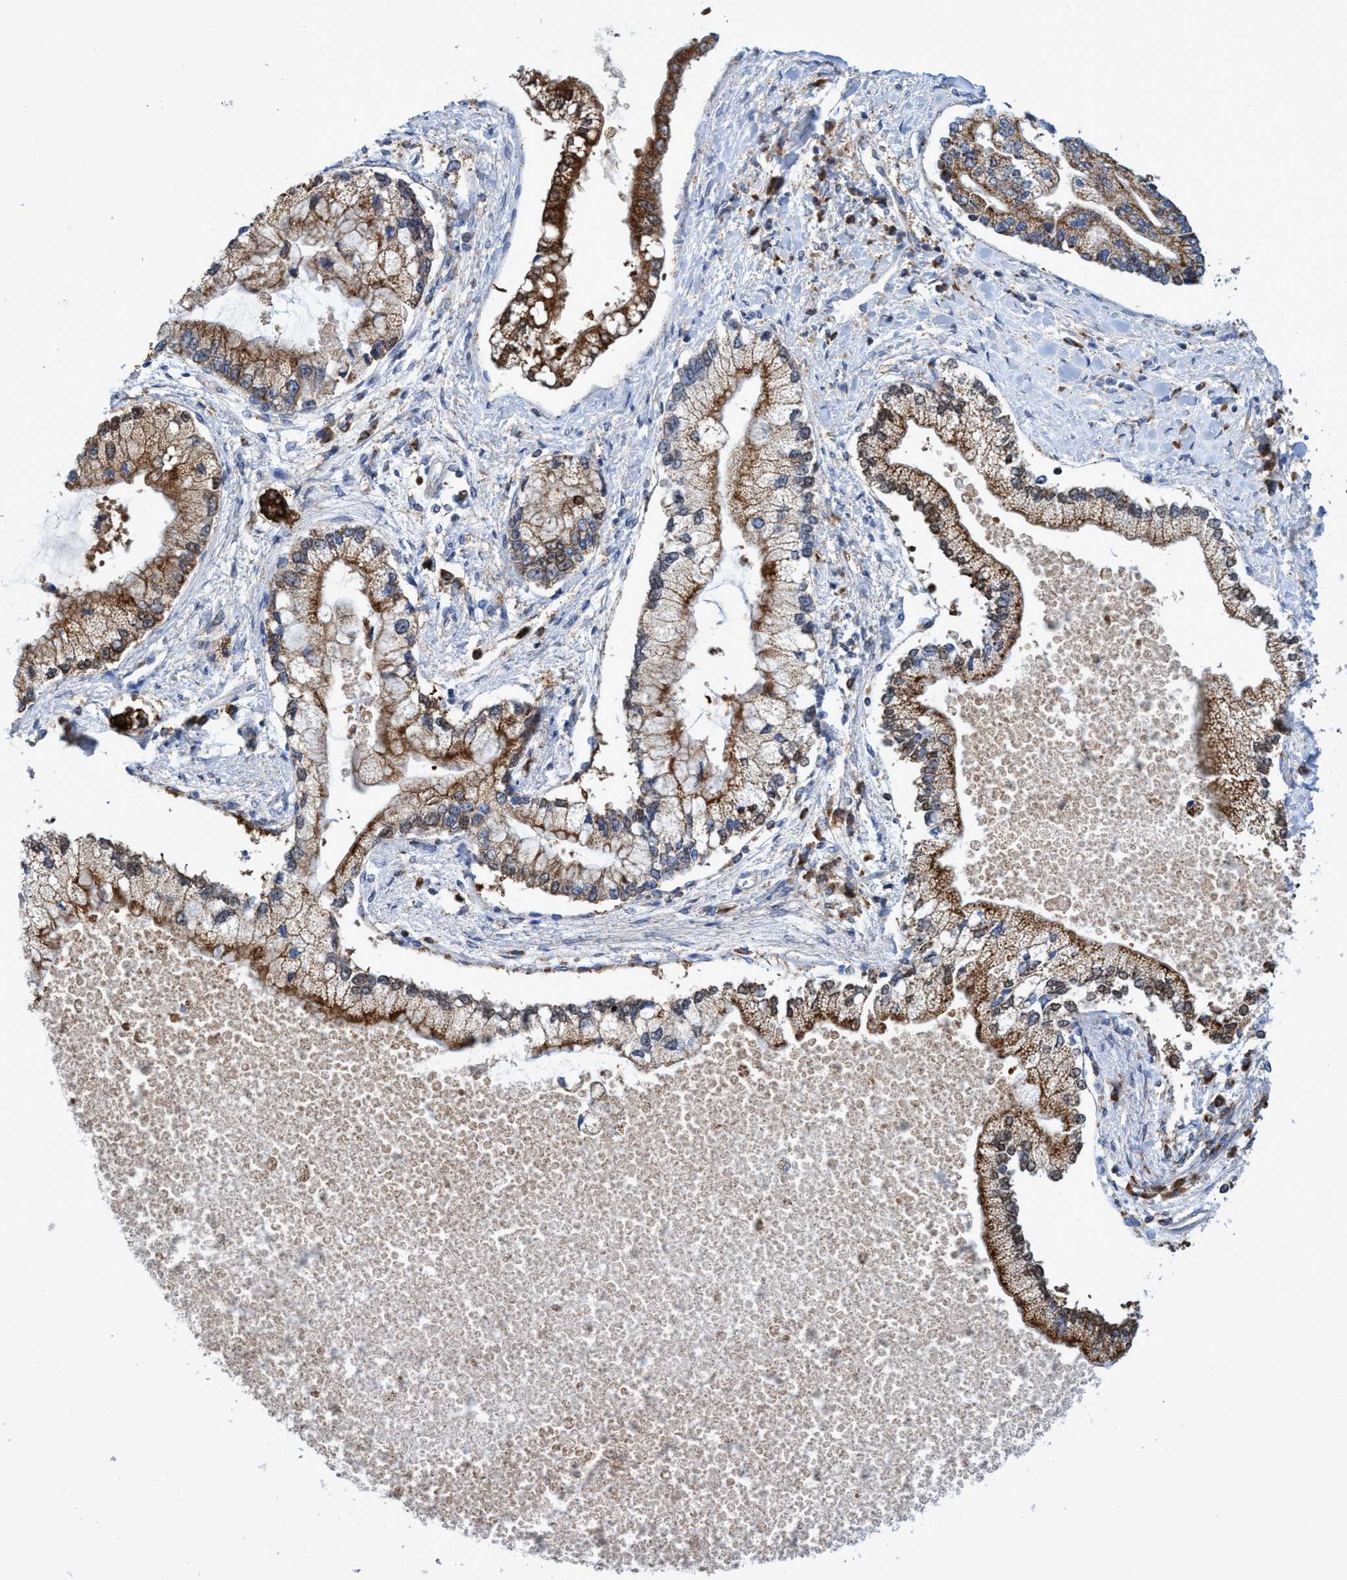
{"staining": {"intensity": "moderate", "quantity": ">75%", "location": "cytoplasmic/membranous"}, "tissue": "liver cancer", "cell_type": "Tumor cells", "image_type": "cancer", "snomed": [{"axis": "morphology", "description": "Cholangiocarcinoma"}, {"axis": "topography", "description": "Liver"}], "caption": "A photomicrograph showing moderate cytoplasmic/membranous expression in about >75% of tumor cells in cholangiocarcinoma (liver), as visualized by brown immunohistochemical staining.", "gene": "CRYZ", "patient": {"sex": "male", "age": 50}}